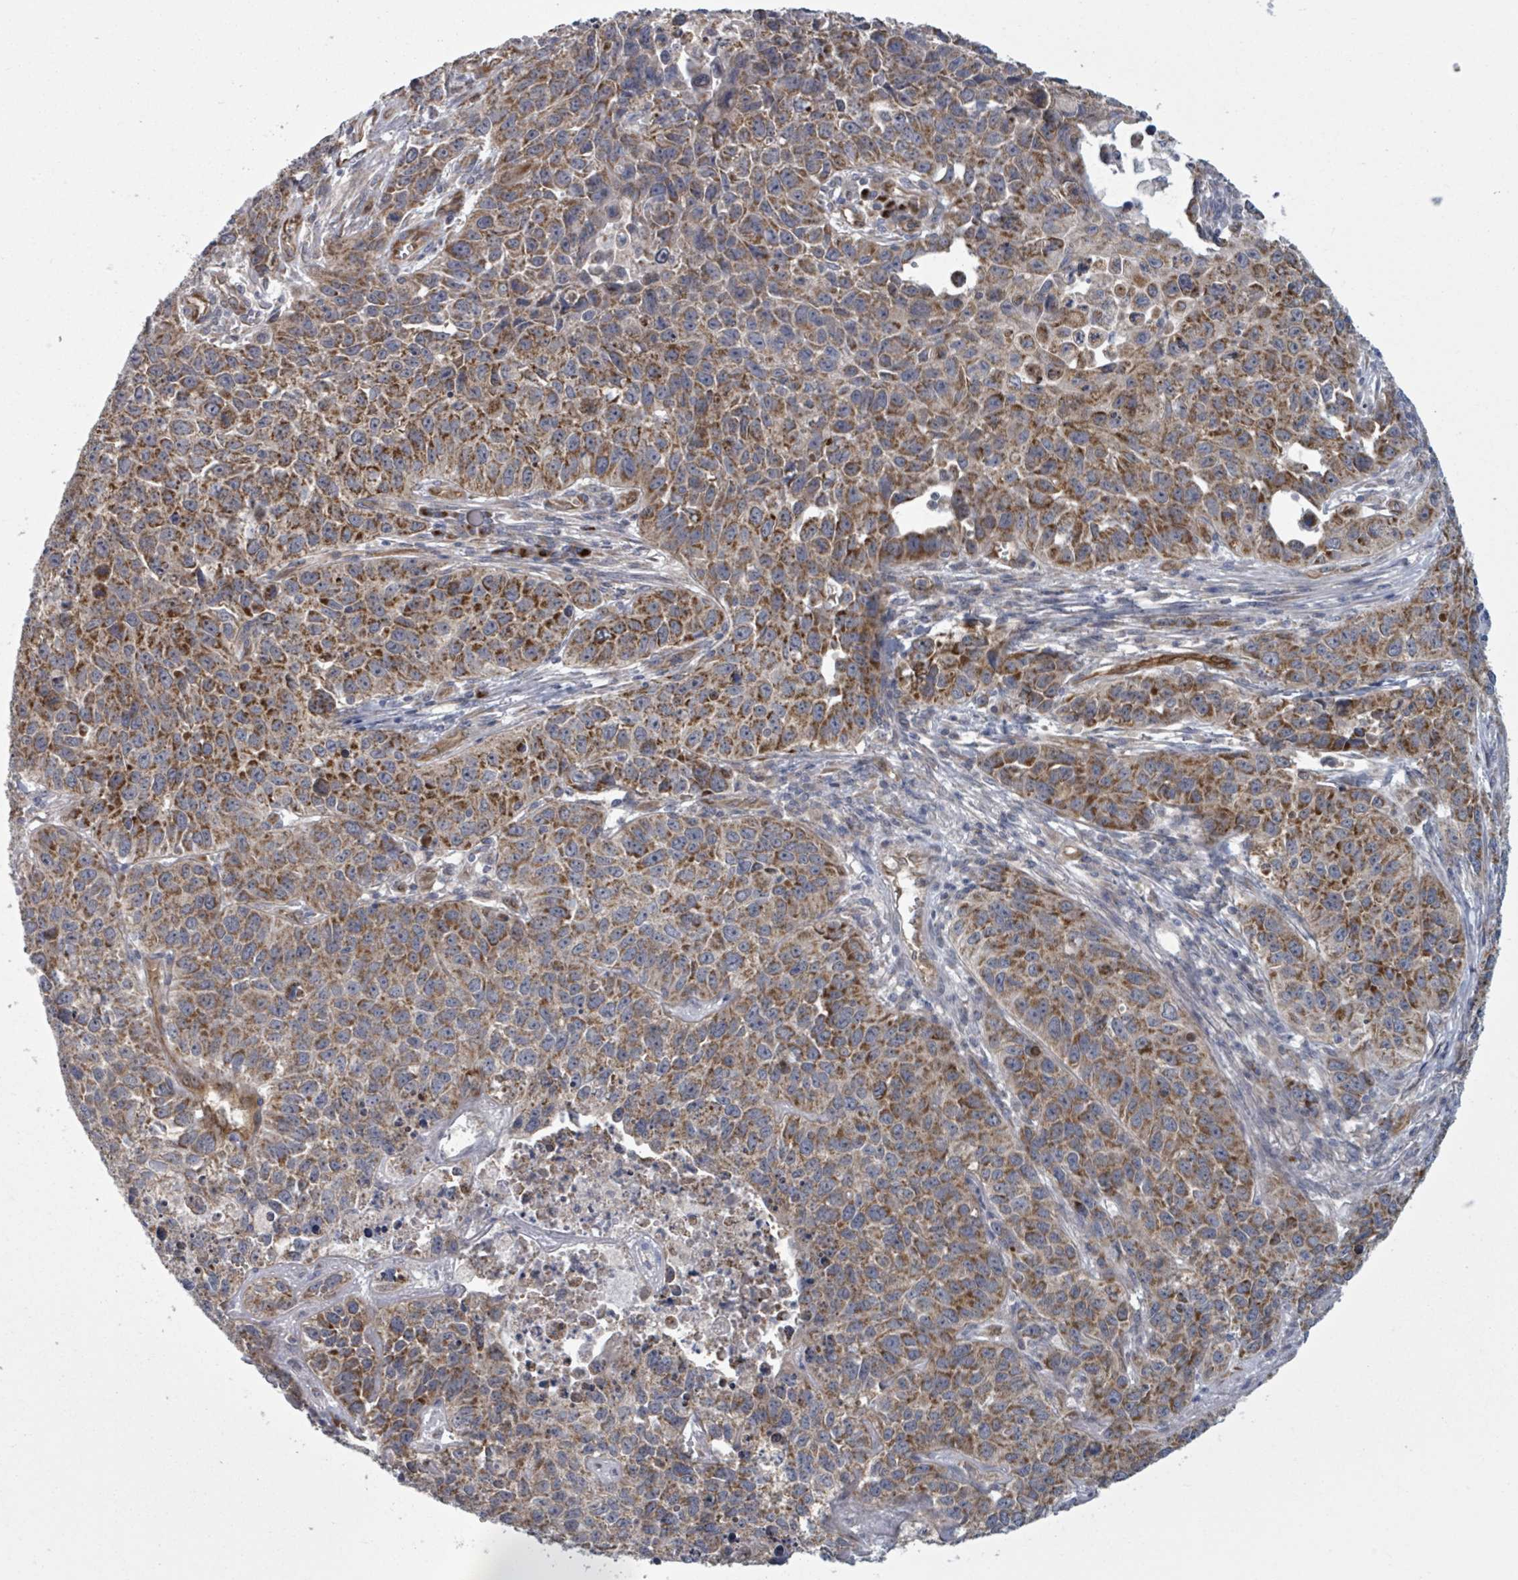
{"staining": {"intensity": "moderate", "quantity": ">75%", "location": "cytoplasmic/membranous"}, "tissue": "lung cancer", "cell_type": "Tumor cells", "image_type": "cancer", "snomed": [{"axis": "morphology", "description": "Squamous cell carcinoma, NOS"}, {"axis": "topography", "description": "Lung"}], "caption": "Moderate cytoplasmic/membranous protein positivity is identified in approximately >75% of tumor cells in lung squamous cell carcinoma. (DAB IHC, brown staining for protein, blue staining for nuclei).", "gene": "FKBP1A", "patient": {"sex": "male", "age": 76}}